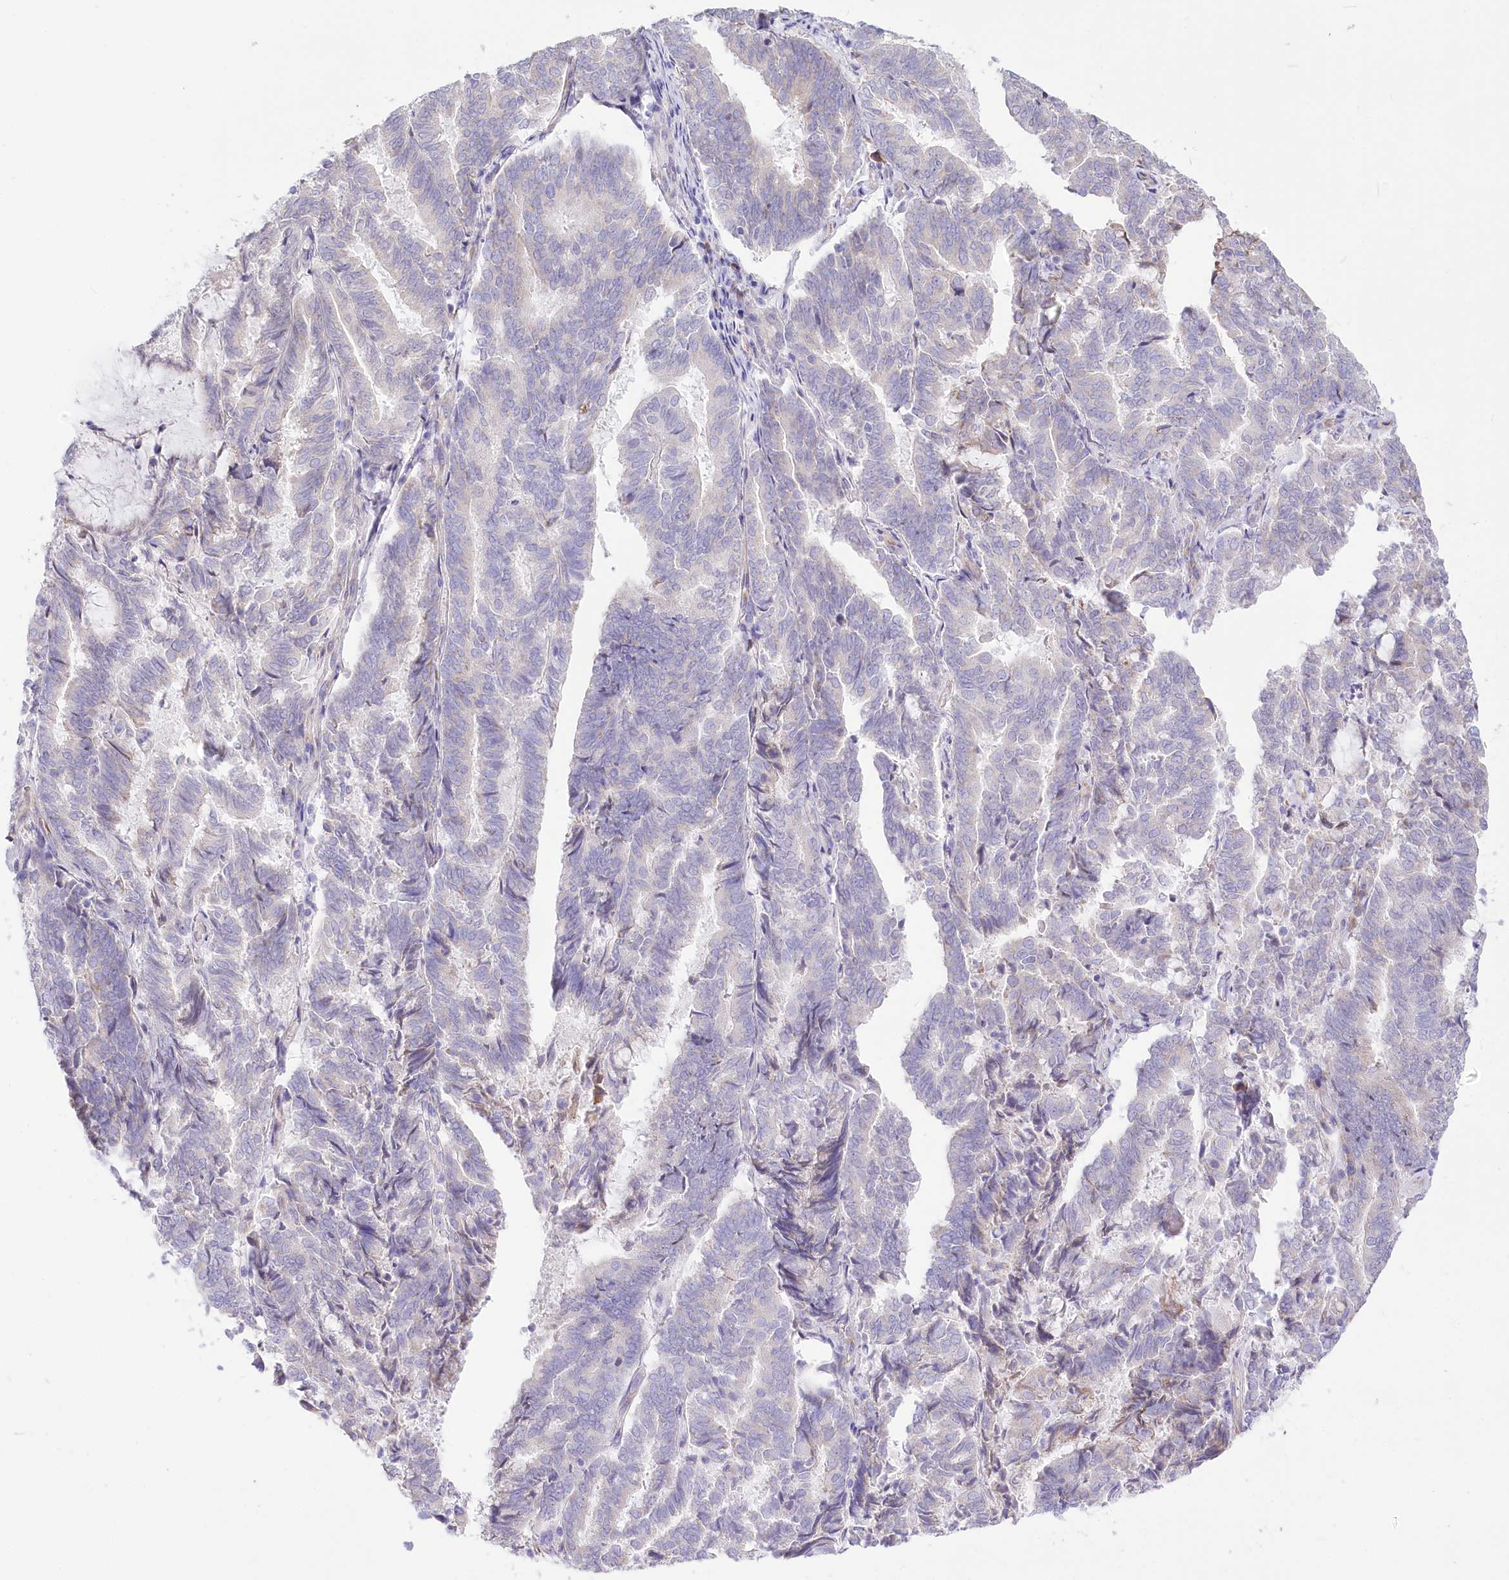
{"staining": {"intensity": "negative", "quantity": "none", "location": "none"}, "tissue": "endometrial cancer", "cell_type": "Tumor cells", "image_type": "cancer", "snomed": [{"axis": "morphology", "description": "Adenocarcinoma, NOS"}, {"axis": "topography", "description": "Endometrium"}], "caption": "High magnification brightfield microscopy of adenocarcinoma (endometrial) stained with DAB (3,3'-diaminobenzidine) (brown) and counterstained with hematoxylin (blue): tumor cells show no significant staining. (Brightfield microscopy of DAB immunohistochemistry at high magnification).", "gene": "STT3B", "patient": {"sex": "female", "age": 80}}